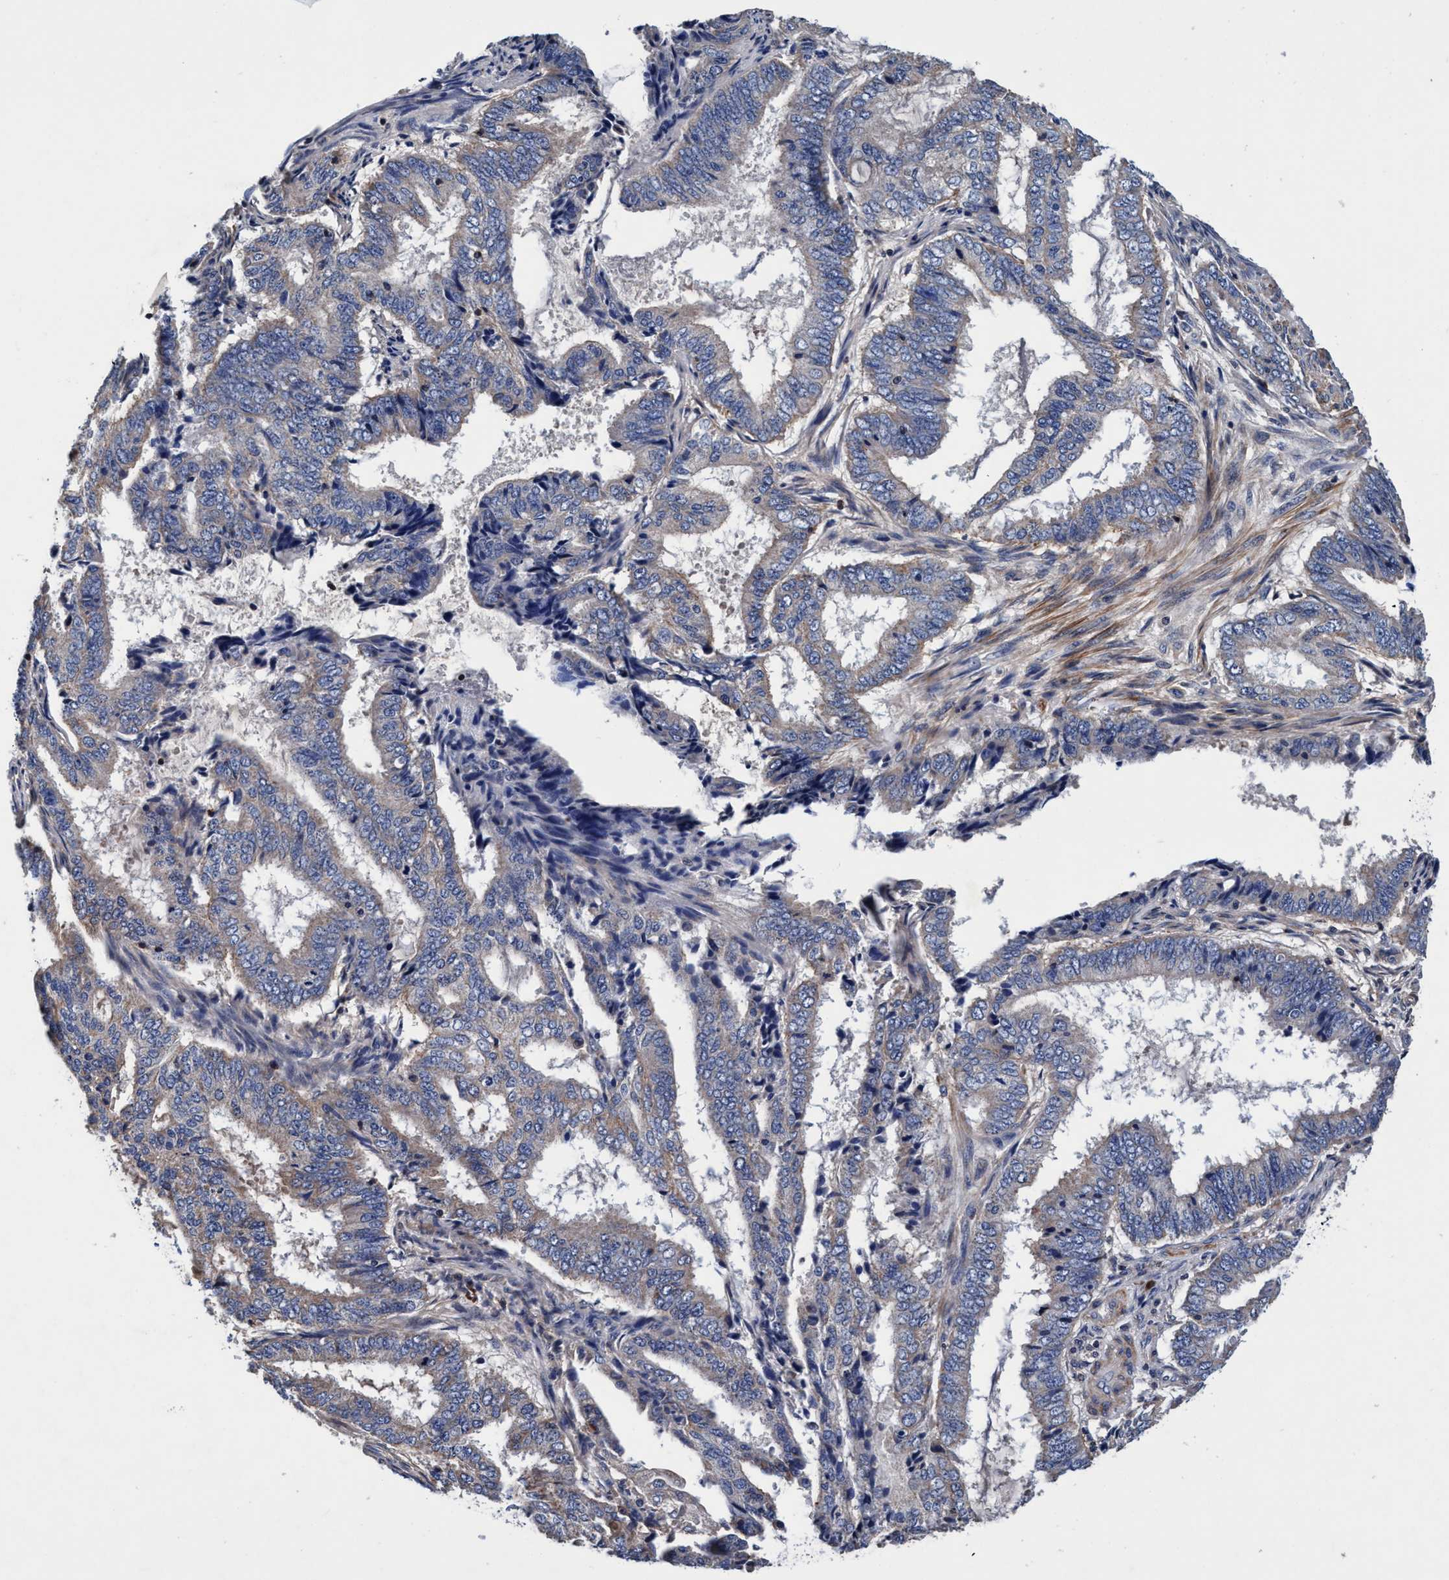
{"staining": {"intensity": "weak", "quantity": "25%-75%", "location": "cytoplasmic/membranous"}, "tissue": "endometrial cancer", "cell_type": "Tumor cells", "image_type": "cancer", "snomed": [{"axis": "morphology", "description": "Adenocarcinoma, NOS"}, {"axis": "topography", "description": "Endometrium"}], "caption": "Immunohistochemical staining of endometrial cancer (adenocarcinoma) shows low levels of weak cytoplasmic/membranous staining in approximately 25%-75% of tumor cells. (DAB IHC with brightfield microscopy, high magnification).", "gene": "RNF208", "patient": {"sex": "female", "age": 51}}